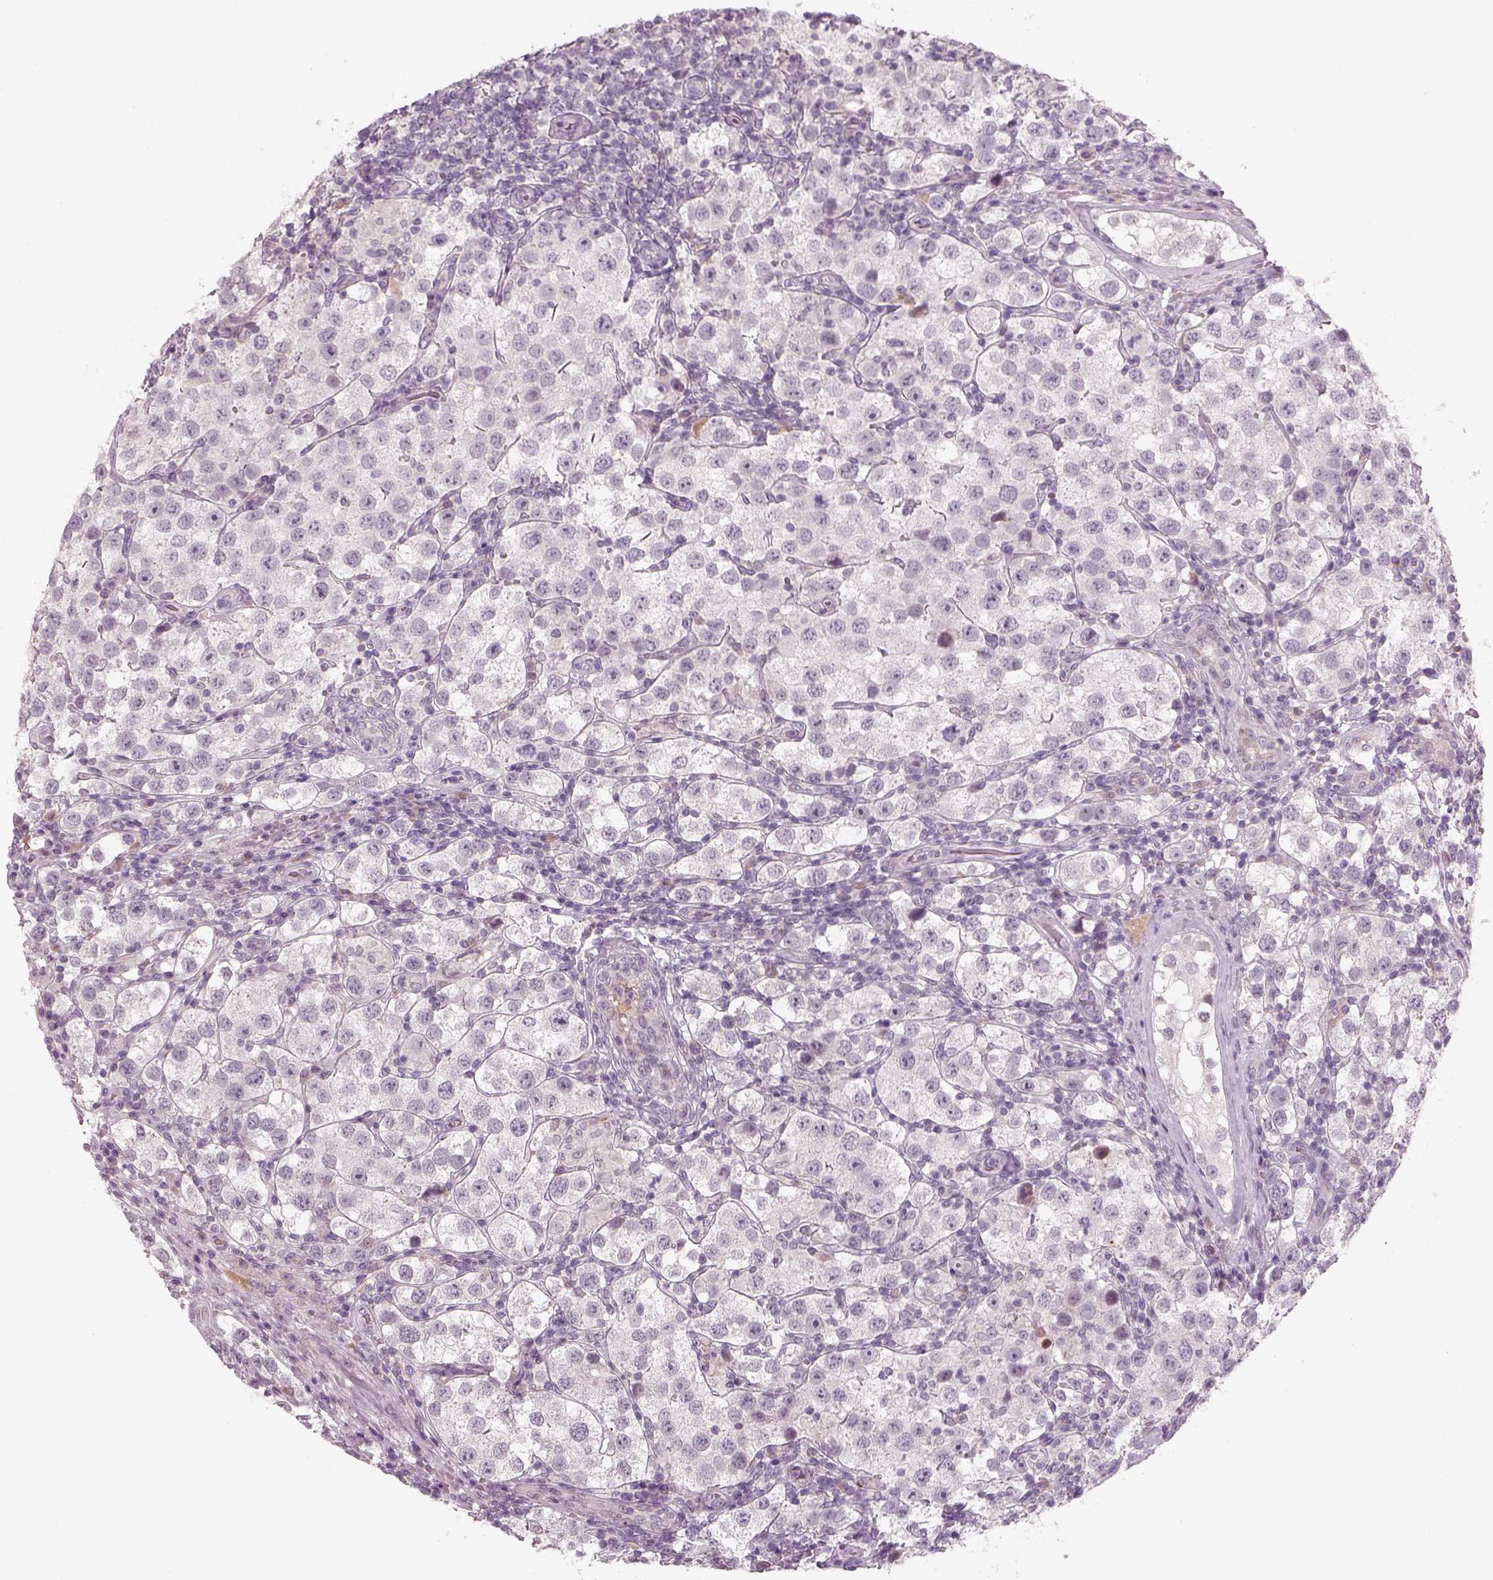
{"staining": {"intensity": "negative", "quantity": "none", "location": "none"}, "tissue": "testis cancer", "cell_type": "Tumor cells", "image_type": "cancer", "snomed": [{"axis": "morphology", "description": "Seminoma, NOS"}, {"axis": "topography", "description": "Testis"}], "caption": "Immunohistochemical staining of human seminoma (testis) displays no significant expression in tumor cells.", "gene": "PENK", "patient": {"sex": "male", "age": 37}}